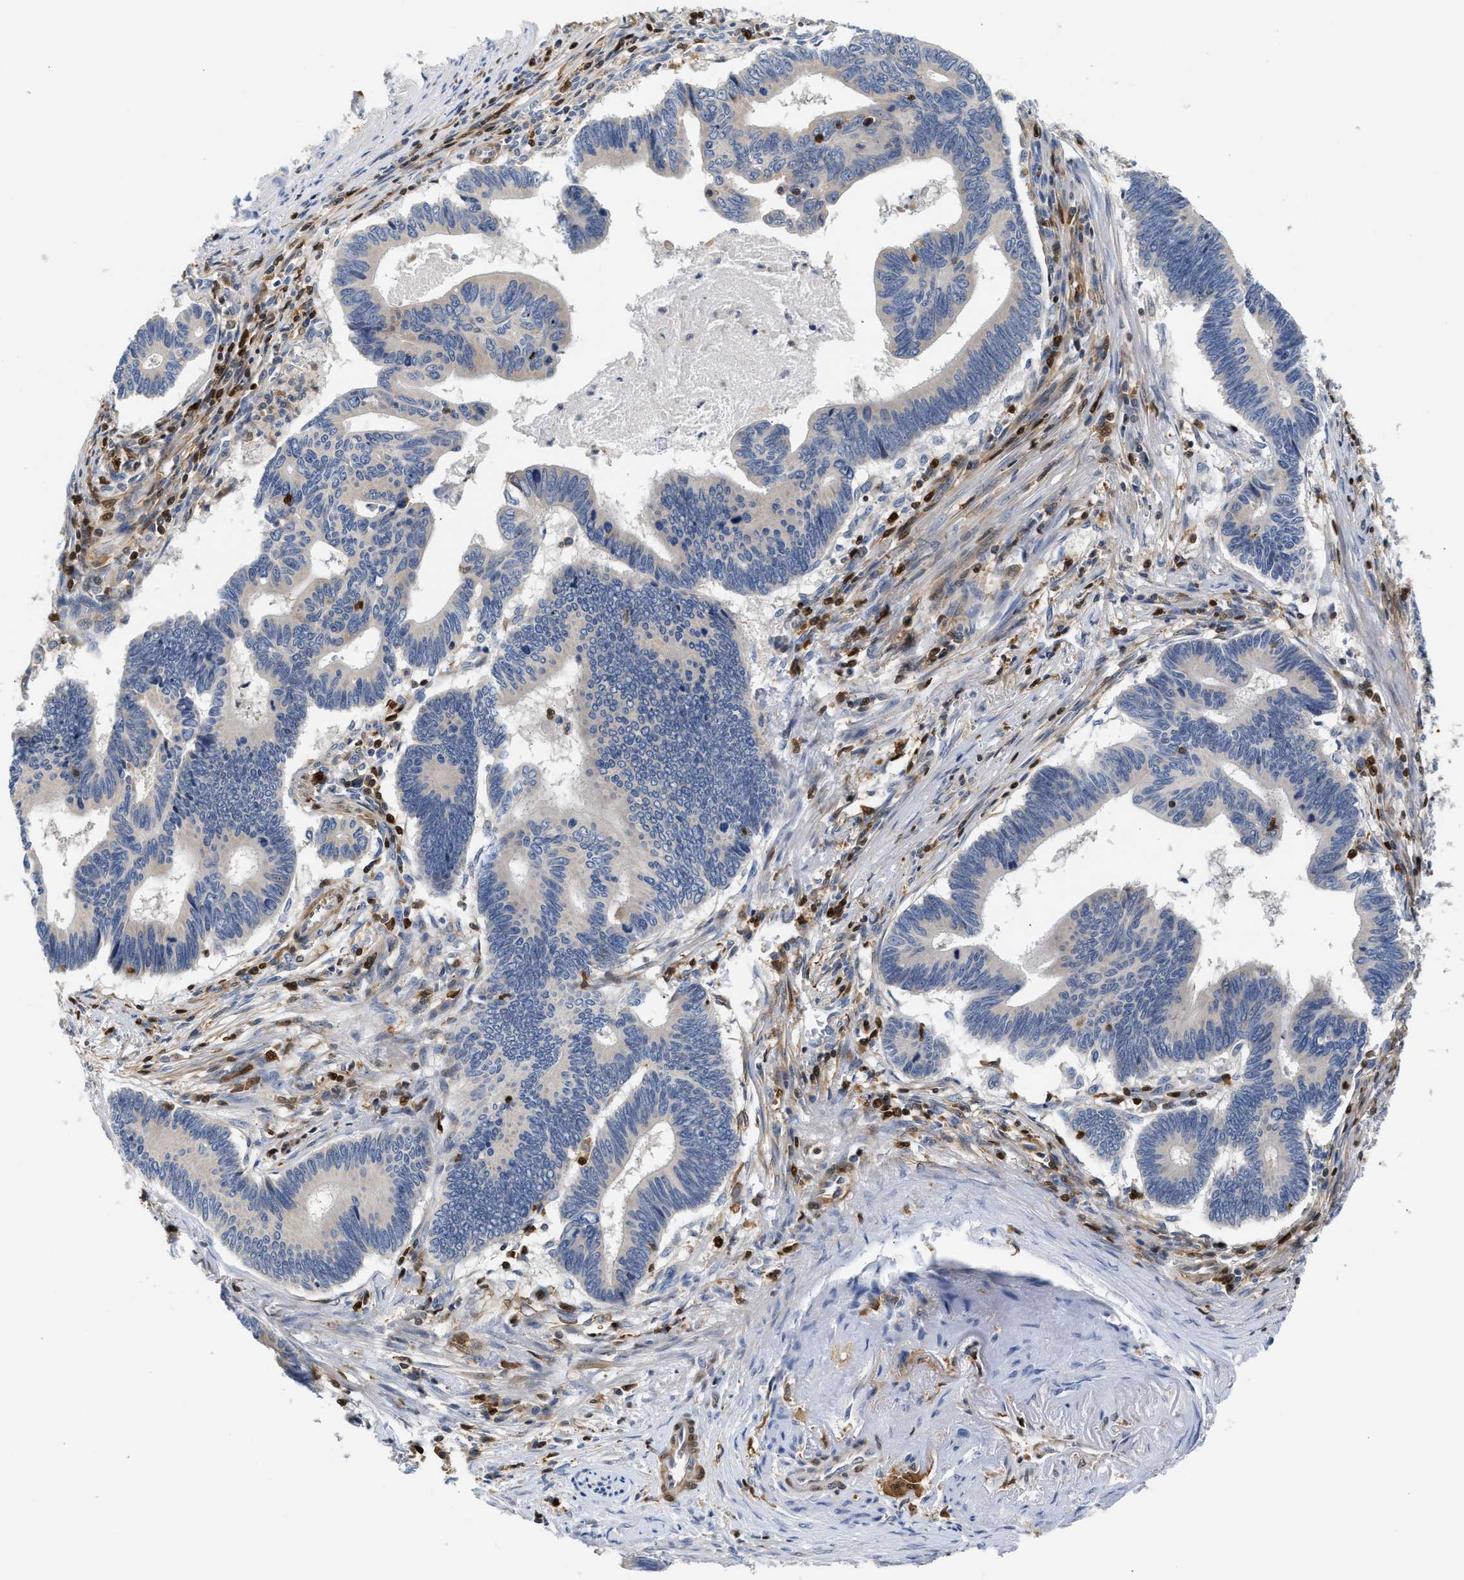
{"staining": {"intensity": "negative", "quantity": "none", "location": "none"}, "tissue": "pancreatic cancer", "cell_type": "Tumor cells", "image_type": "cancer", "snomed": [{"axis": "morphology", "description": "Adenocarcinoma, NOS"}, {"axis": "topography", "description": "Pancreas"}], "caption": "High magnification brightfield microscopy of adenocarcinoma (pancreatic) stained with DAB (brown) and counterstained with hematoxylin (blue): tumor cells show no significant expression.", "gene": "SLIT2", "patient": {"sex": "female", "age": 70}}